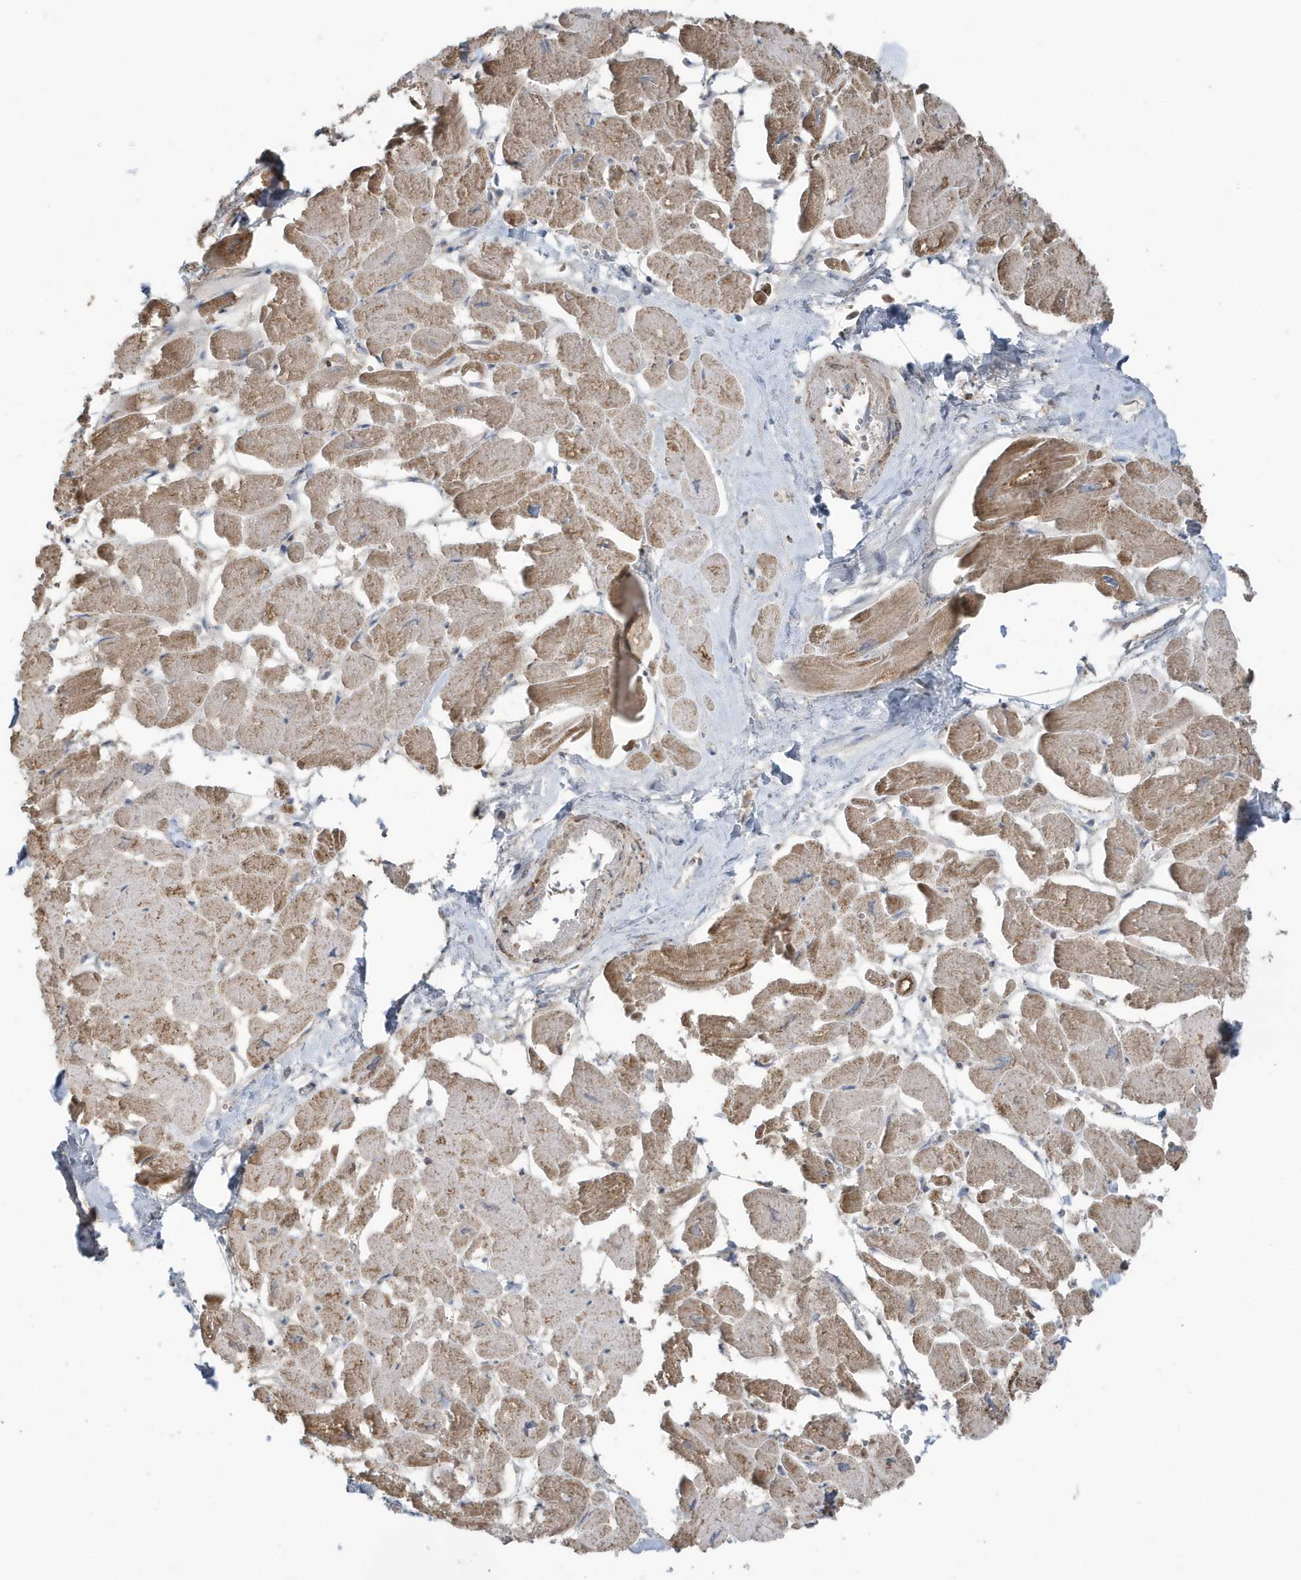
{"staining": {"intensity": "moderate", "quantity": "25%-75%", "location": "cytoplasmic/membranous"}, "tissue": "heart muscle", "cell_type": "Cardiomyocytes", "image_type": "normal", "snomed": [{"axis": "morphology", "description": "Normal tissue, NOS"}, {"axis": "topography", "description": "Heart"}], "caption": "A micrograph of human heart muscle stained for a protein shows moderate cytoplasmic/membranous brown staining in cardiomyocytes. (DAB IHC, brown staining for protein, blue staining for nuclei).", "gene": "RAB11FIP3", "patient": {"sex": "male", "age": 54}}